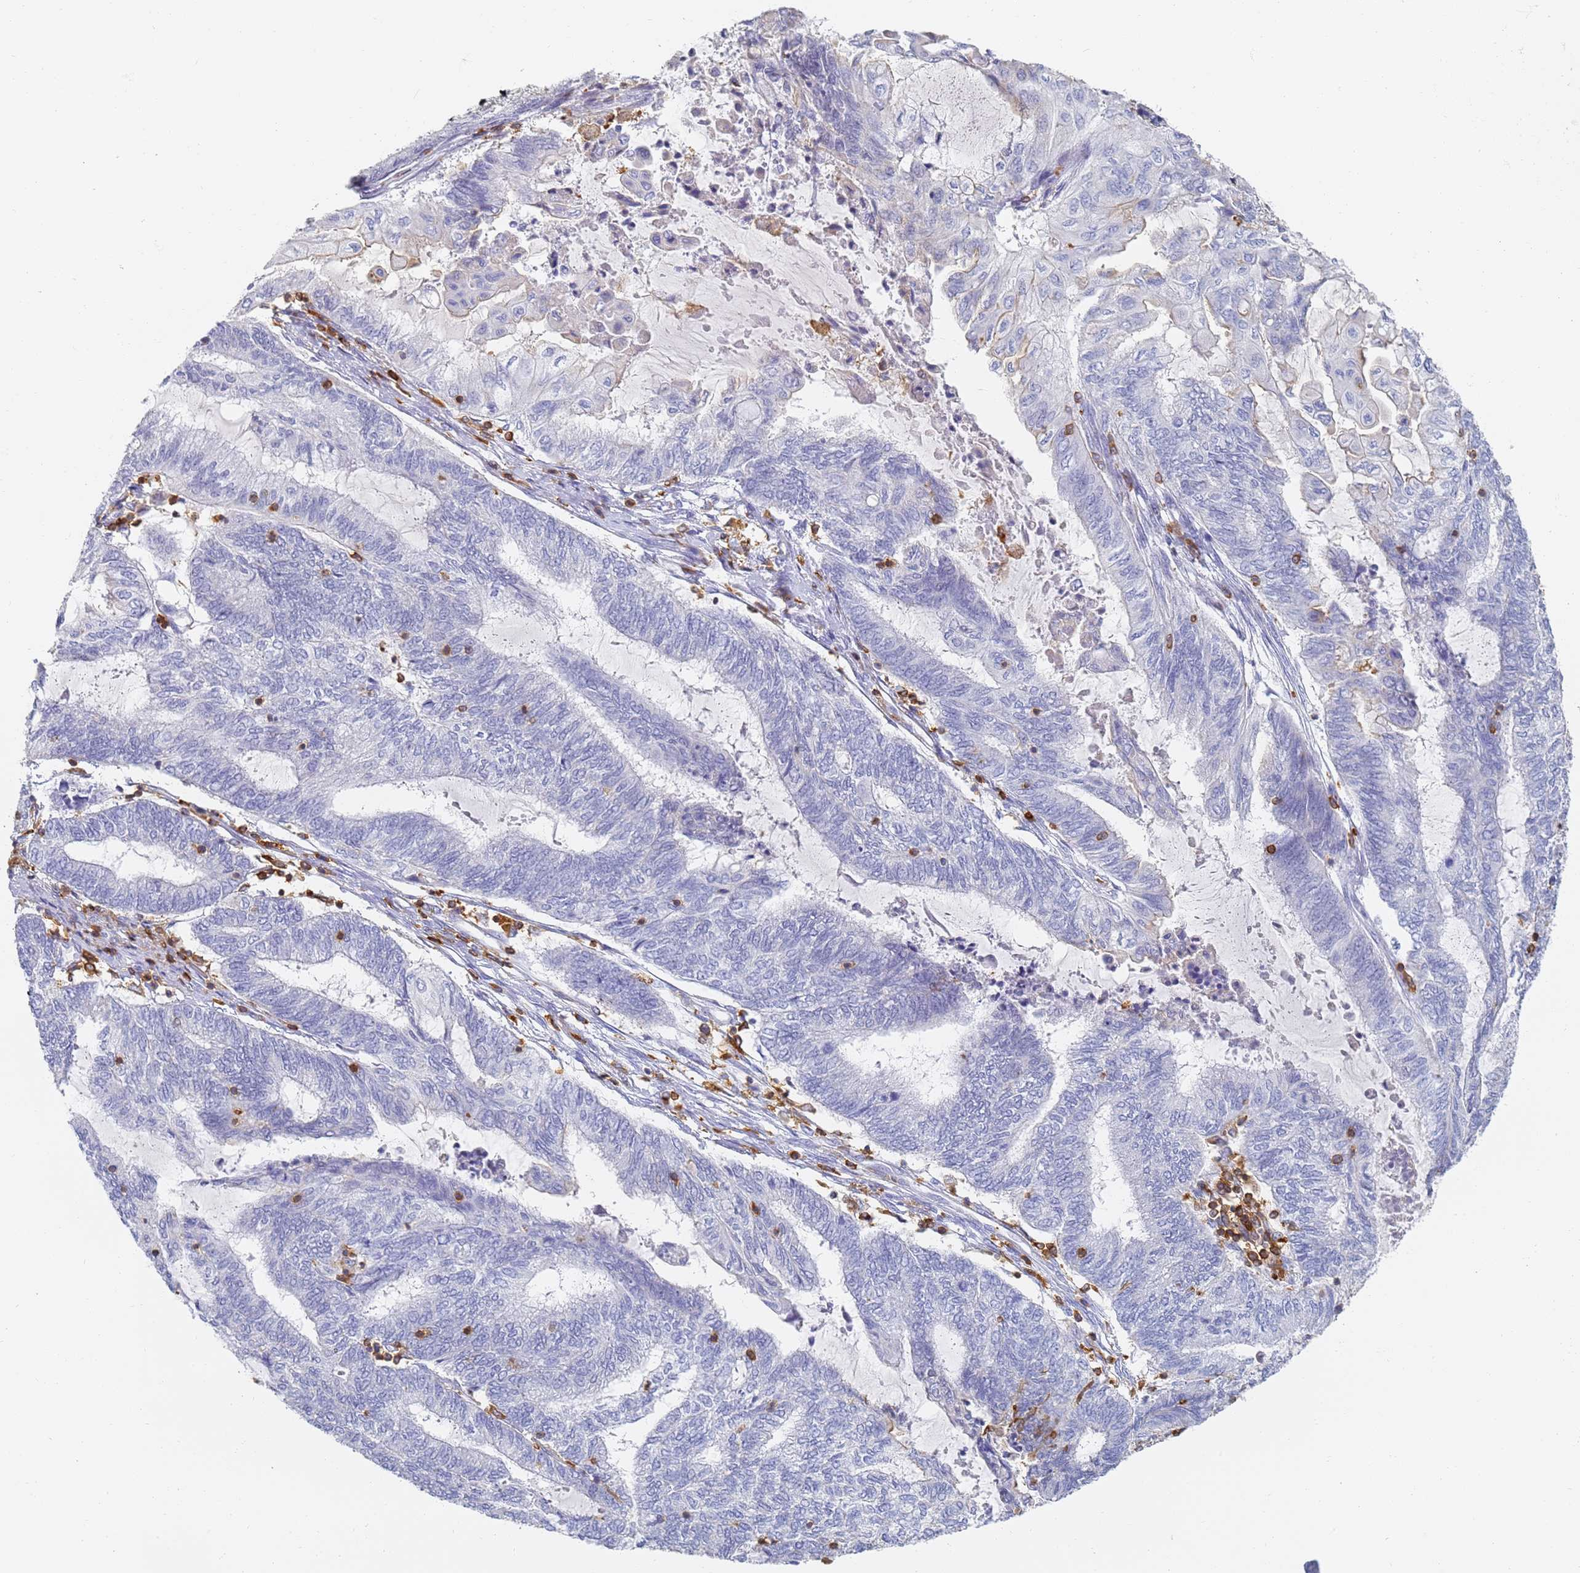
{"staining": {"intensity": "negative", "quantity": "none", "location": "none"}, "tissue": "endometrial cancer", "cell_type": "Tumor cells", "image_type": "cancer", "snomed": [{"axis": "morphology", "description": "Adenocarcinoma, NOS"}, {"axis": "topography", "description": "Uterus"}, {"axis": "topography", "description": "Endometrium"}], "caption": "A photomicrograph of human endometrial adenocarcinoma is negative for staining in tumor cells.", "gene": "BIN2", "patient": {"sex": "female", "age": 70}}